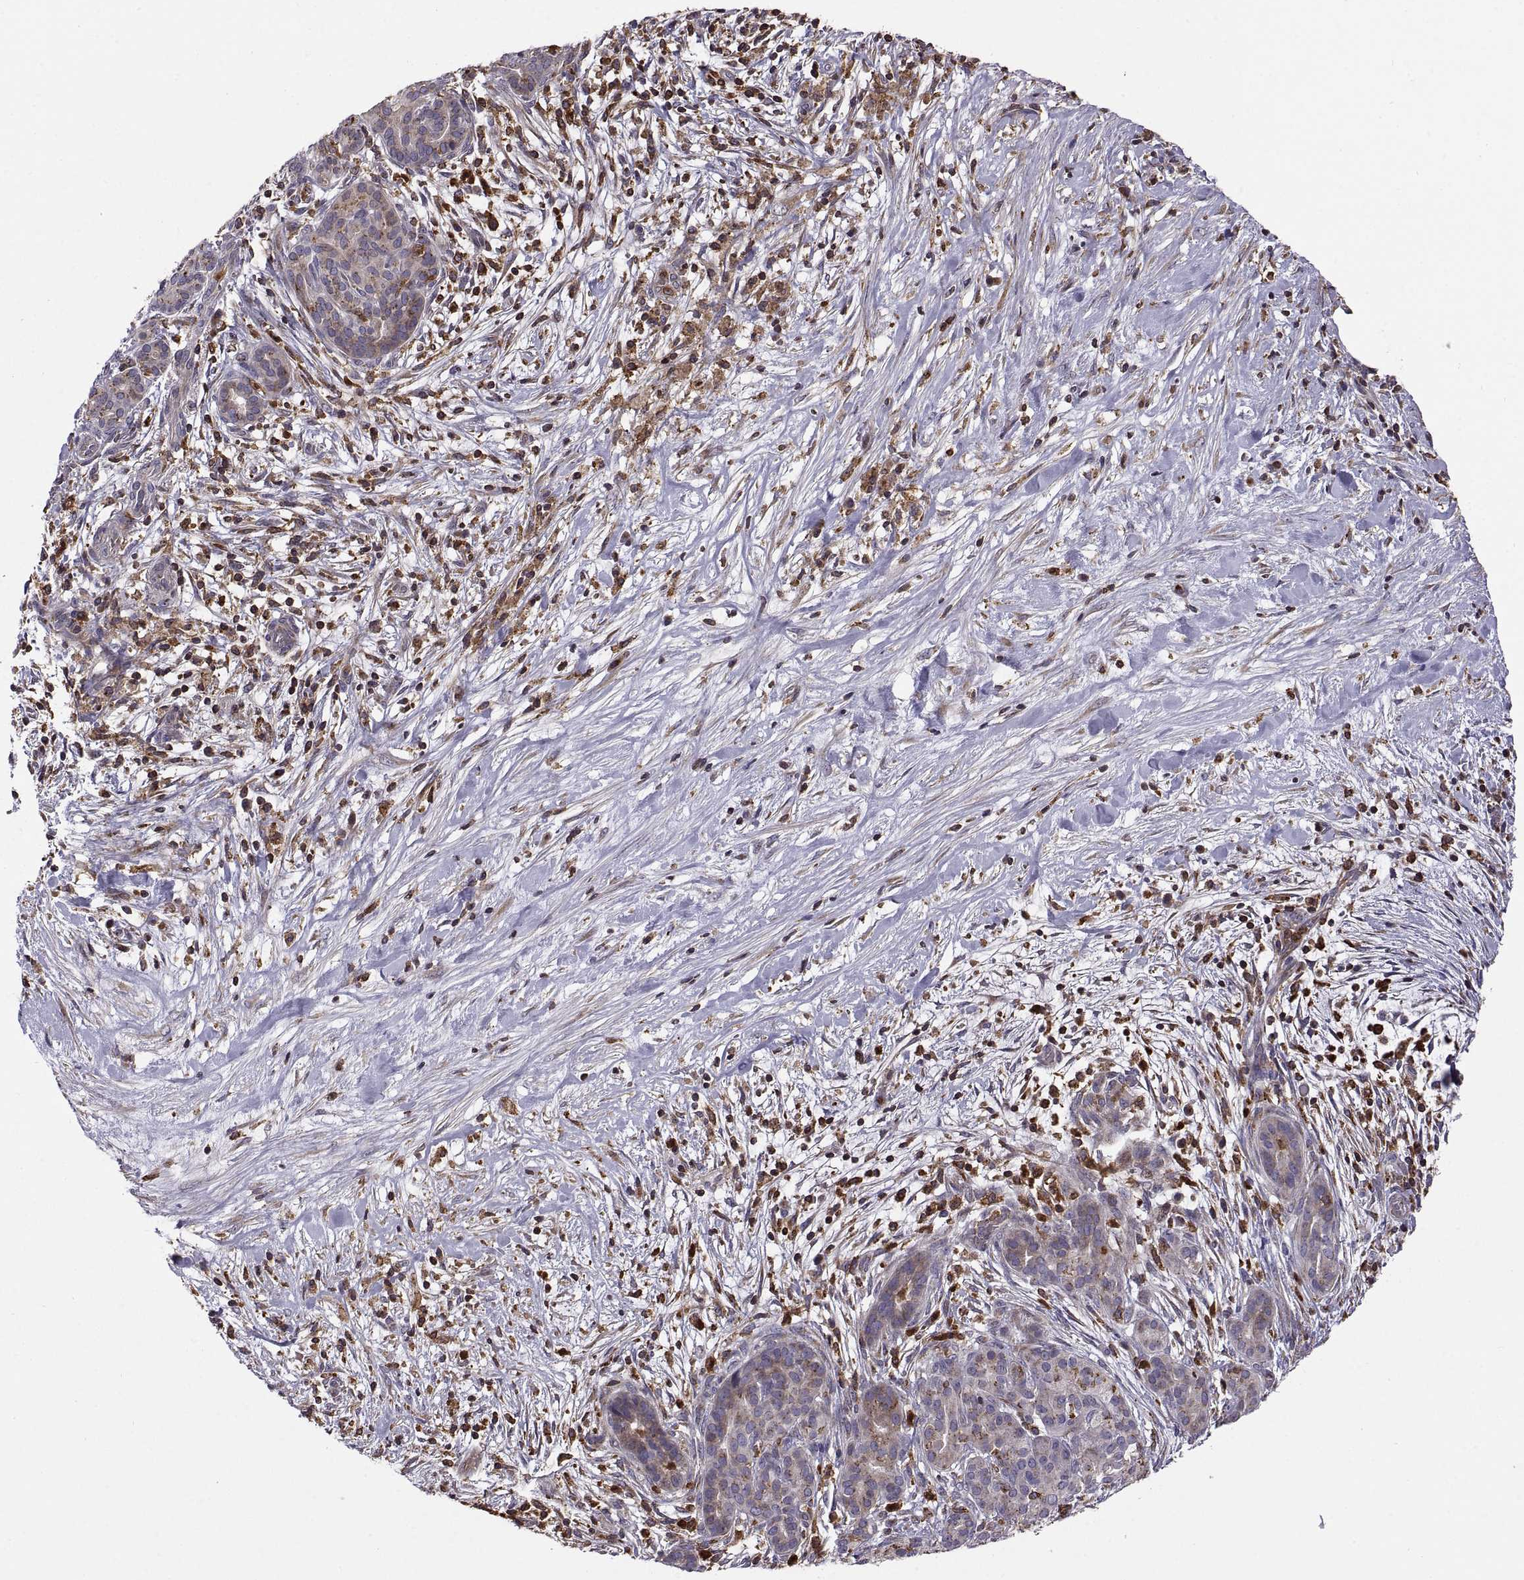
{"staining": {"intensity": "moderate", "quantity": ">75%", "location": "cytoplasmic/membranous"}, "tissue": "pancreatic cancer", "cell_type": "Tumor cells", "image_type": "cancer", "snomed": [{"axis": "morphology", "description": "Adenocarcinoma, NOS"}, {"axis": "topography", "description": "Pancreas"}], "caption": "Immunohistochemistry micrograph of neoplastic tissue: human pancreatic adenocarcinoma stained using IHC reveals medium levels of moderate protein expression localized specifically in the cytoplasmic/membranous of tumor cells, appearing as a cytoplasmic/membranous brown color.", "gene": "ACAP1", "patient": {"sex": "male", "age": 44}}